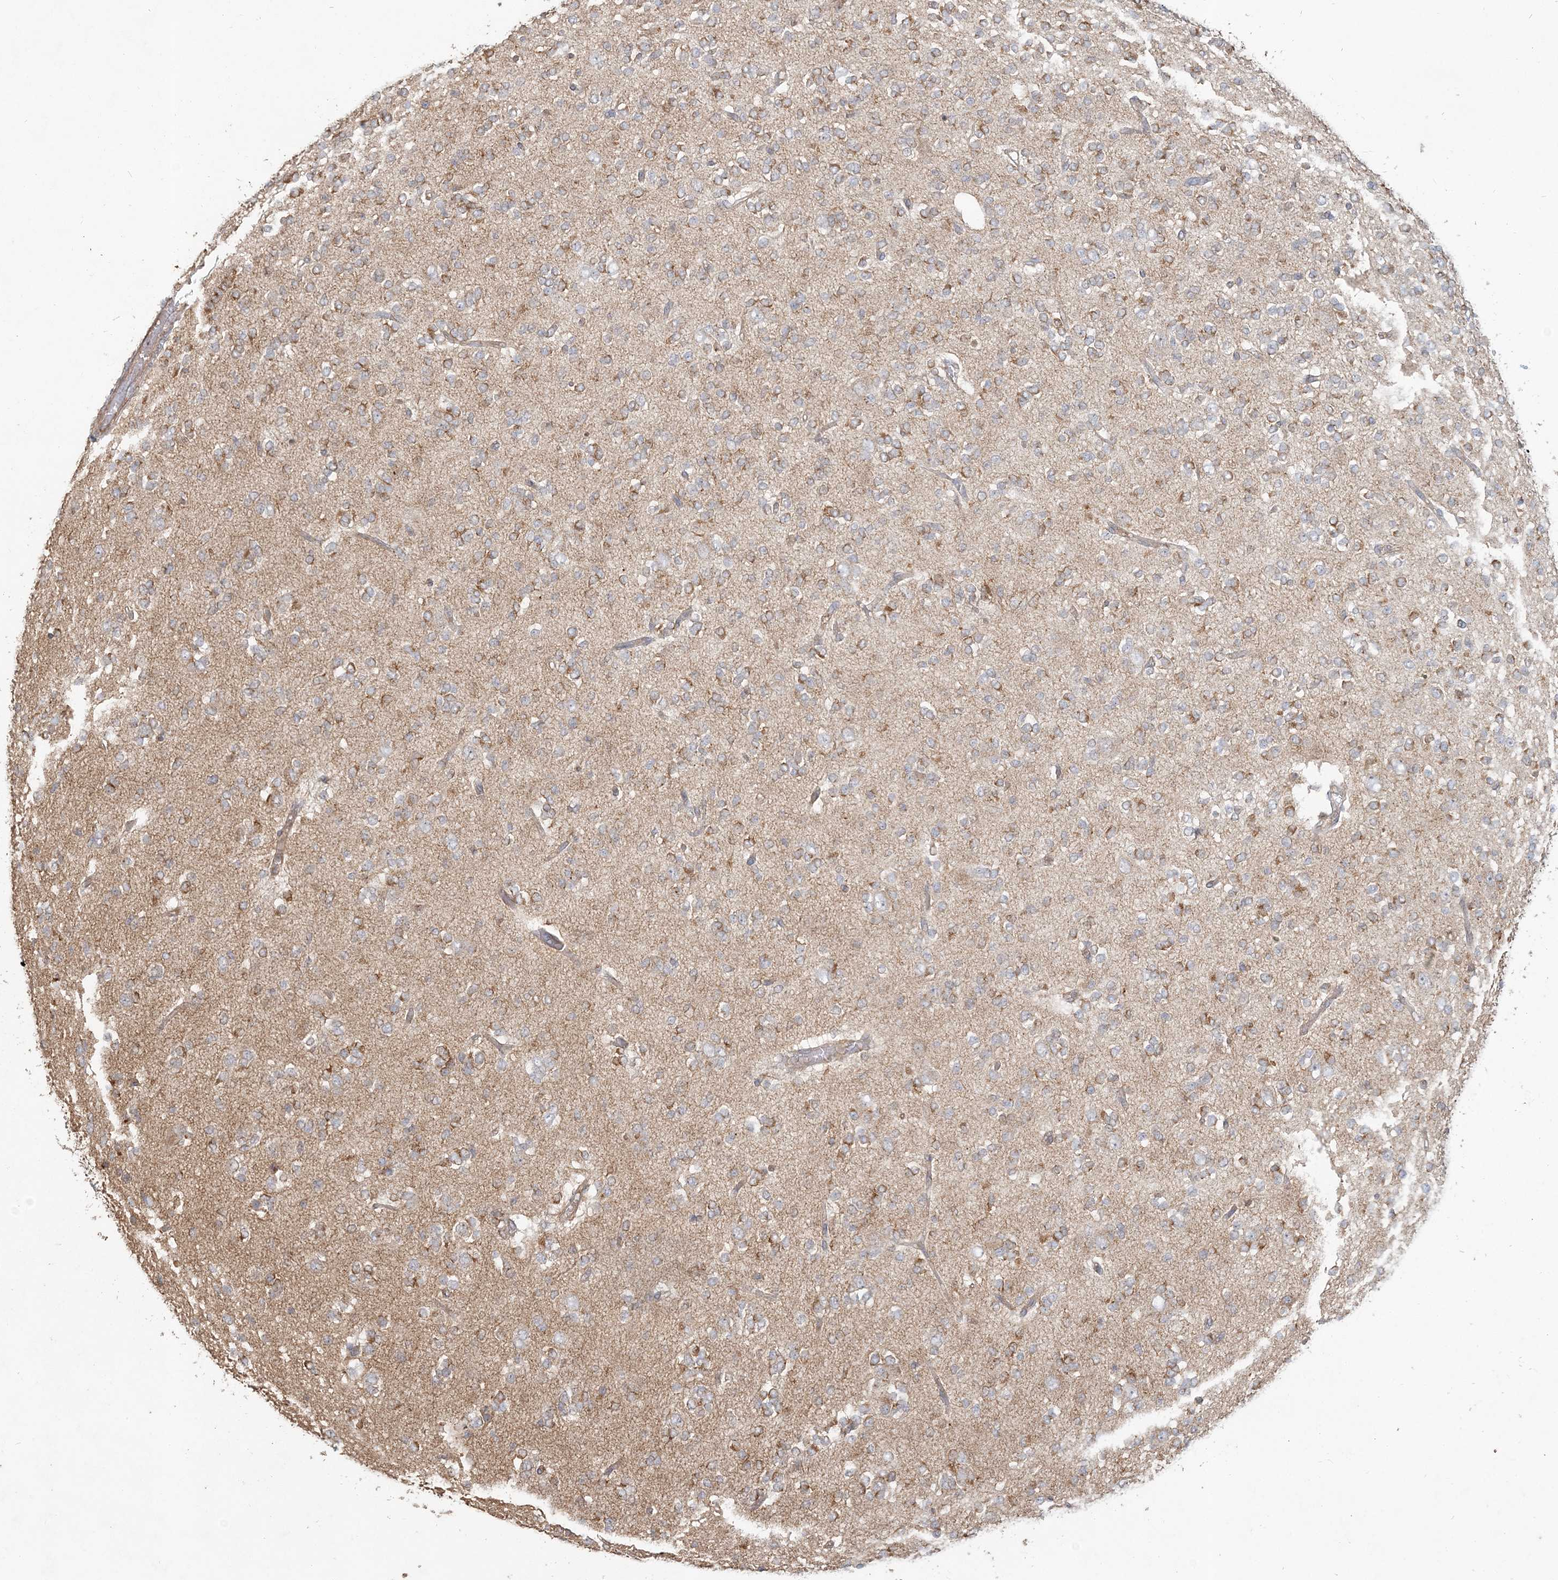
{"staining": {"intensity": "moderate", "quantity": "25%-75%", "location": "cytoplasmic/membranous"}, "tissue": "glioma", "cell_type": "Tumor cells", "image_type": "cancer", "snomed": [{"axis": "morphology", "description": "Glioma, malignant, Low grade"}, {"axis": "topography", "description": "Brain"}], "caption": "Malignant glioma (low-grade) tissue demonstrates moderate cytoplasmic/membranous staining in about 25%-75% of tumor cells", "gene": "RAB14", "patient": {"sex": "male", "age": 38}}